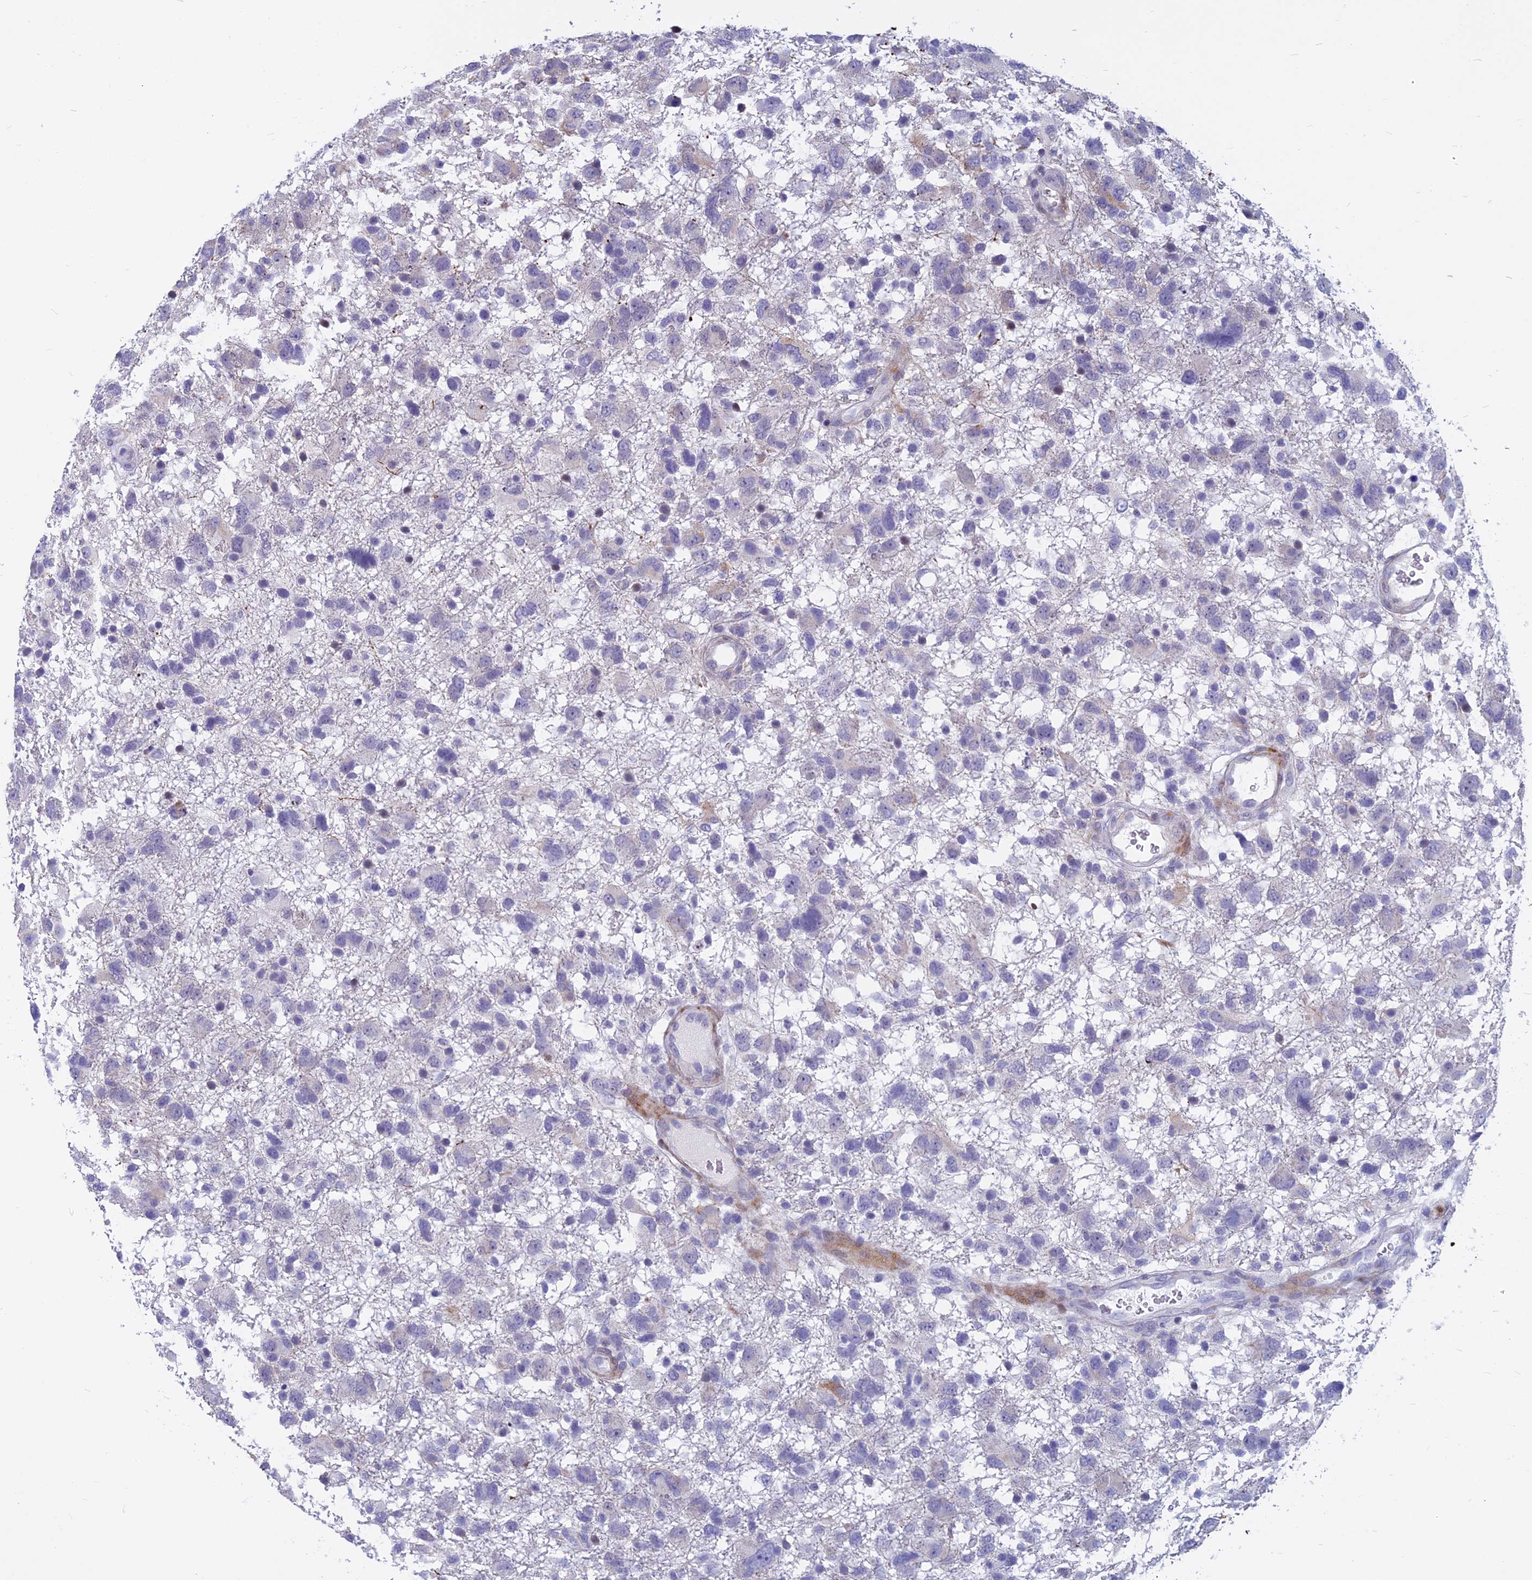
{"staining": {"intensity": "negative", "quantity": "none", "location": "none"}, "tissue": "glioma", "cell_type": "Tumor cells", "image_type": "cancer", "snomed": [{"axis": "morphology", "description": "Glioma, malignant, High grade"}, {"axis": "topography", "description": "Brain"}], "caption": "DAB immunohistochemical staining of malignant glioma (high-grade) displays no significant staining in tumor cells.", "gene": "MYBPC2", "patient": {"sex": "male", "age": 61}}